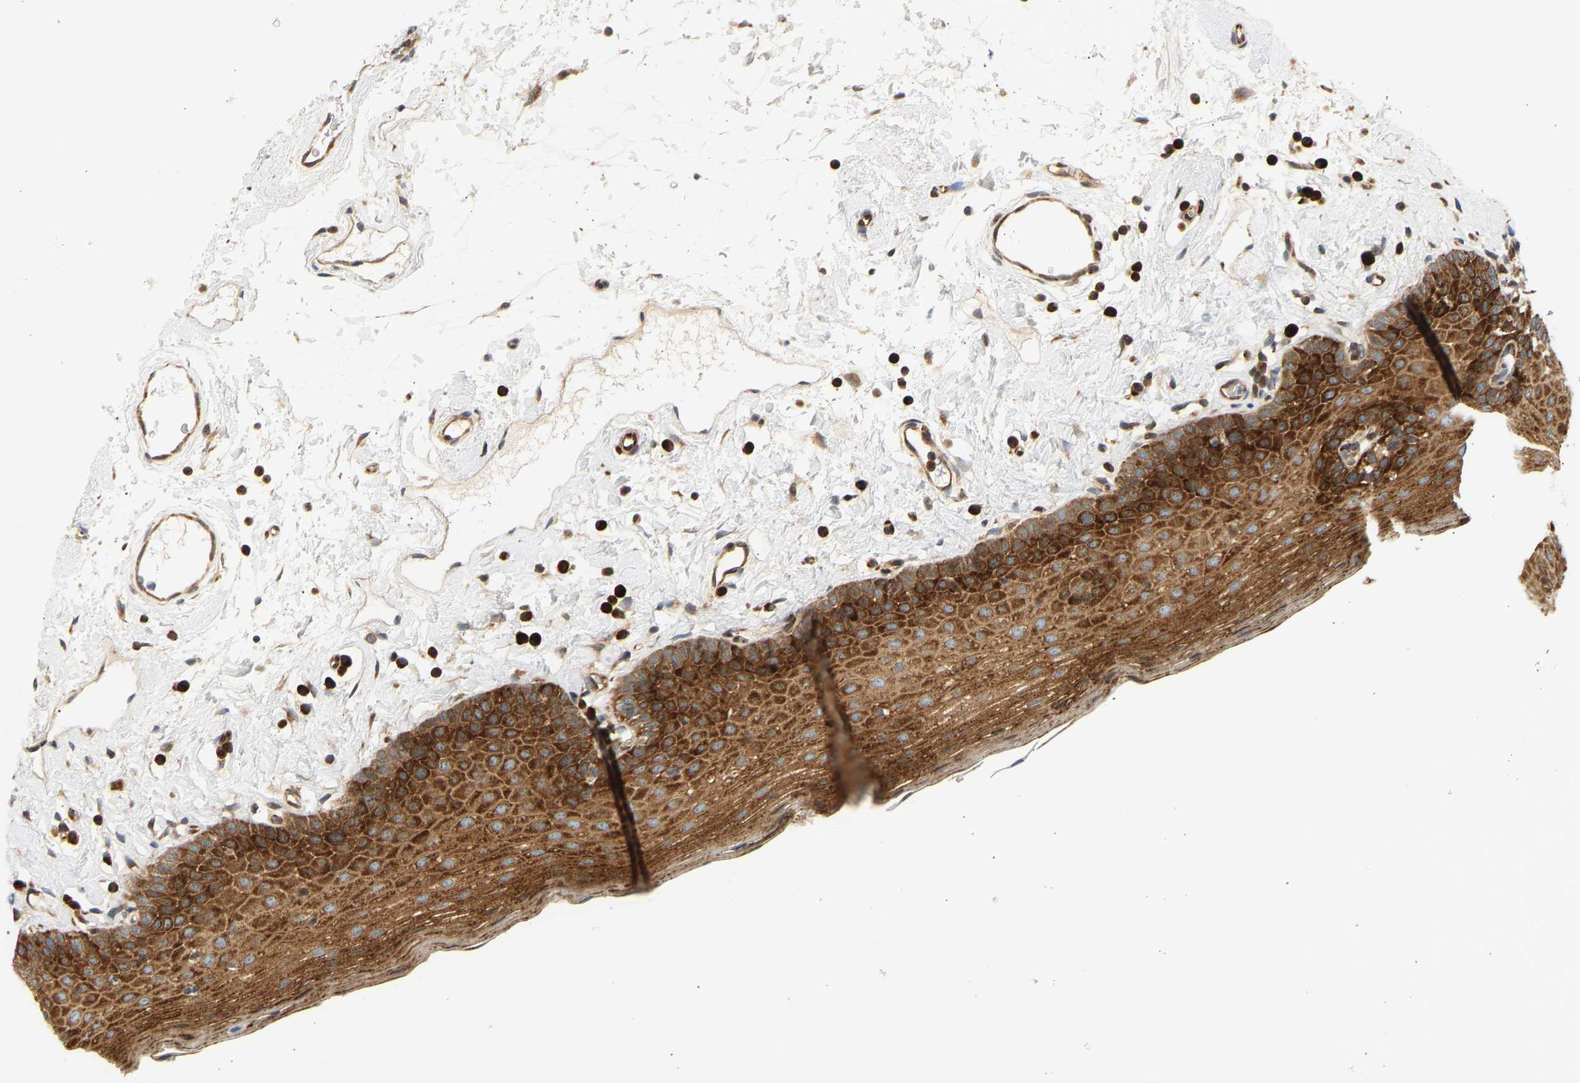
{"staining": {"intensity": "strong", "quantity": ">75%", "location": "cytoplasmic/membranous"}, "tissue": "oral mucosa", "cell_type": "Squamous epithelial cells", "image_type": "normal", "snomed": [{"axis": "morphology", "description": "Normal tissue, NOS"}, {"axis": "topography", "description": "Oral tissue"}], "caption": "A micrograph of oral mucosa stained for a protein demonstrates strong cytoplasmic/membranous brown staining in squamous epithelial cells.", "gene": "RPS14", "patient": {"sex": "male", "age": 66}}